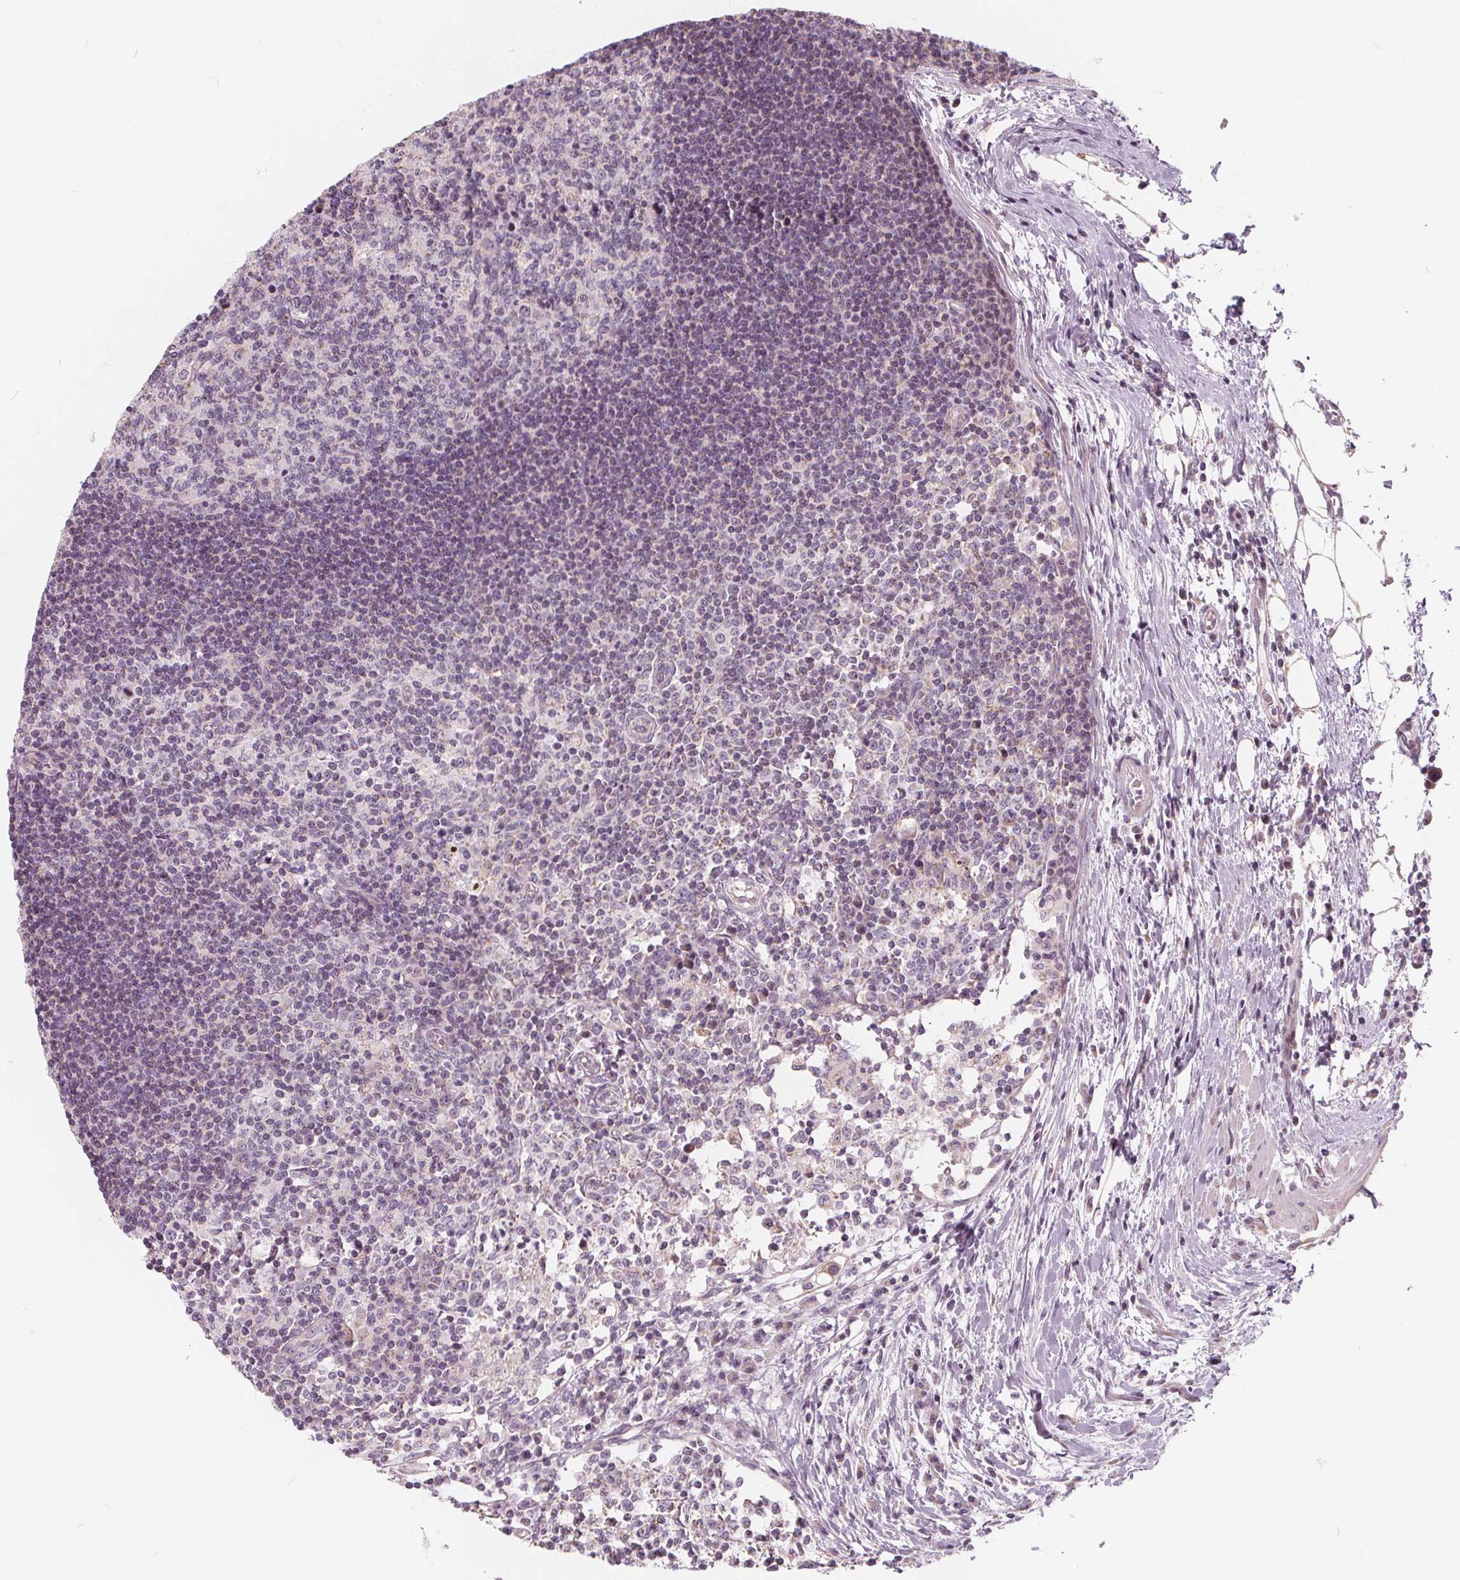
{"staining": {"intensity": "negative", "quantity": "none", "location": "none"}, "tissue": "lymph node", "cell_type": "Germinal center cells", "image_type": "normal", "snomed": [{"axis": "morphology", "description": "Normal tissue, NOS"}, {"axis": "topography", "description": "Lymph node"}], "caption": "Immunohistochemistry (IHC) image of unremarkable human lymph node stained for a protein (brown), which demonstrates no staining in germinal center cells. The staining was performed using DAB to visualize the protein expression in brown, while the nuclei were stained in blue with hematoxylin (Magnification: 20x).", "gene": "NUP210L", "patient": {"sex": "female", "age": 72}}